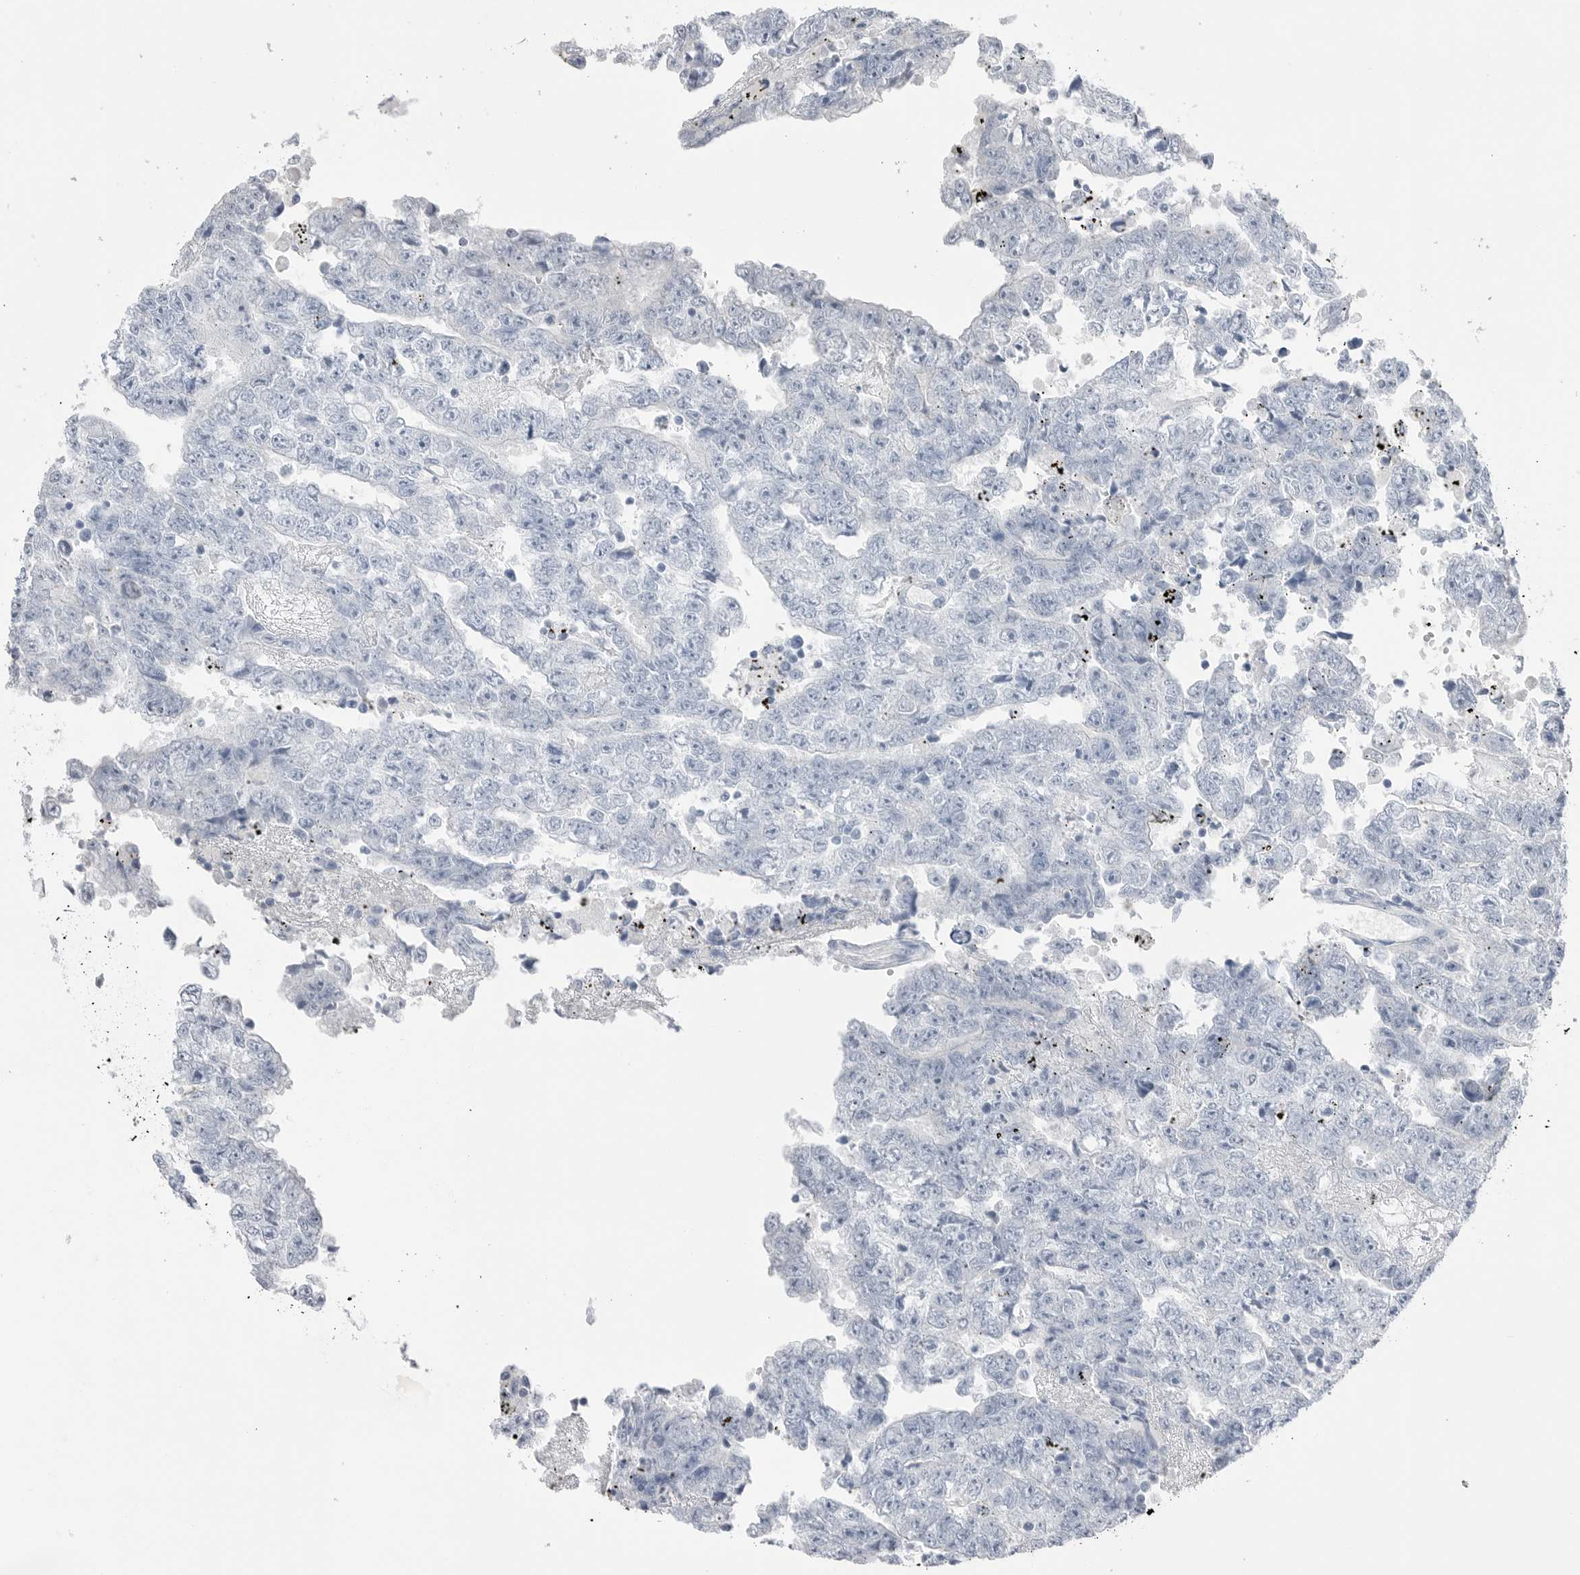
{"staining": {"intensity": "negative", "quantity": "none", "location": "none"}, "tissue": "testis cancer", "cell_type": "Tumor cells", "image_type": "cancer", "snomed": [{"axis": "morphology", "description": "Carcinoma, Embryonal, NOS"}, {"axis": "topography", "description": "Testis"}], "caption": "Image shows no significant protein positivity in tumor cells of testis embryonal carcinoma.", "gene": "ABHD12", "patient": {"sex": "male", "age": 25}}